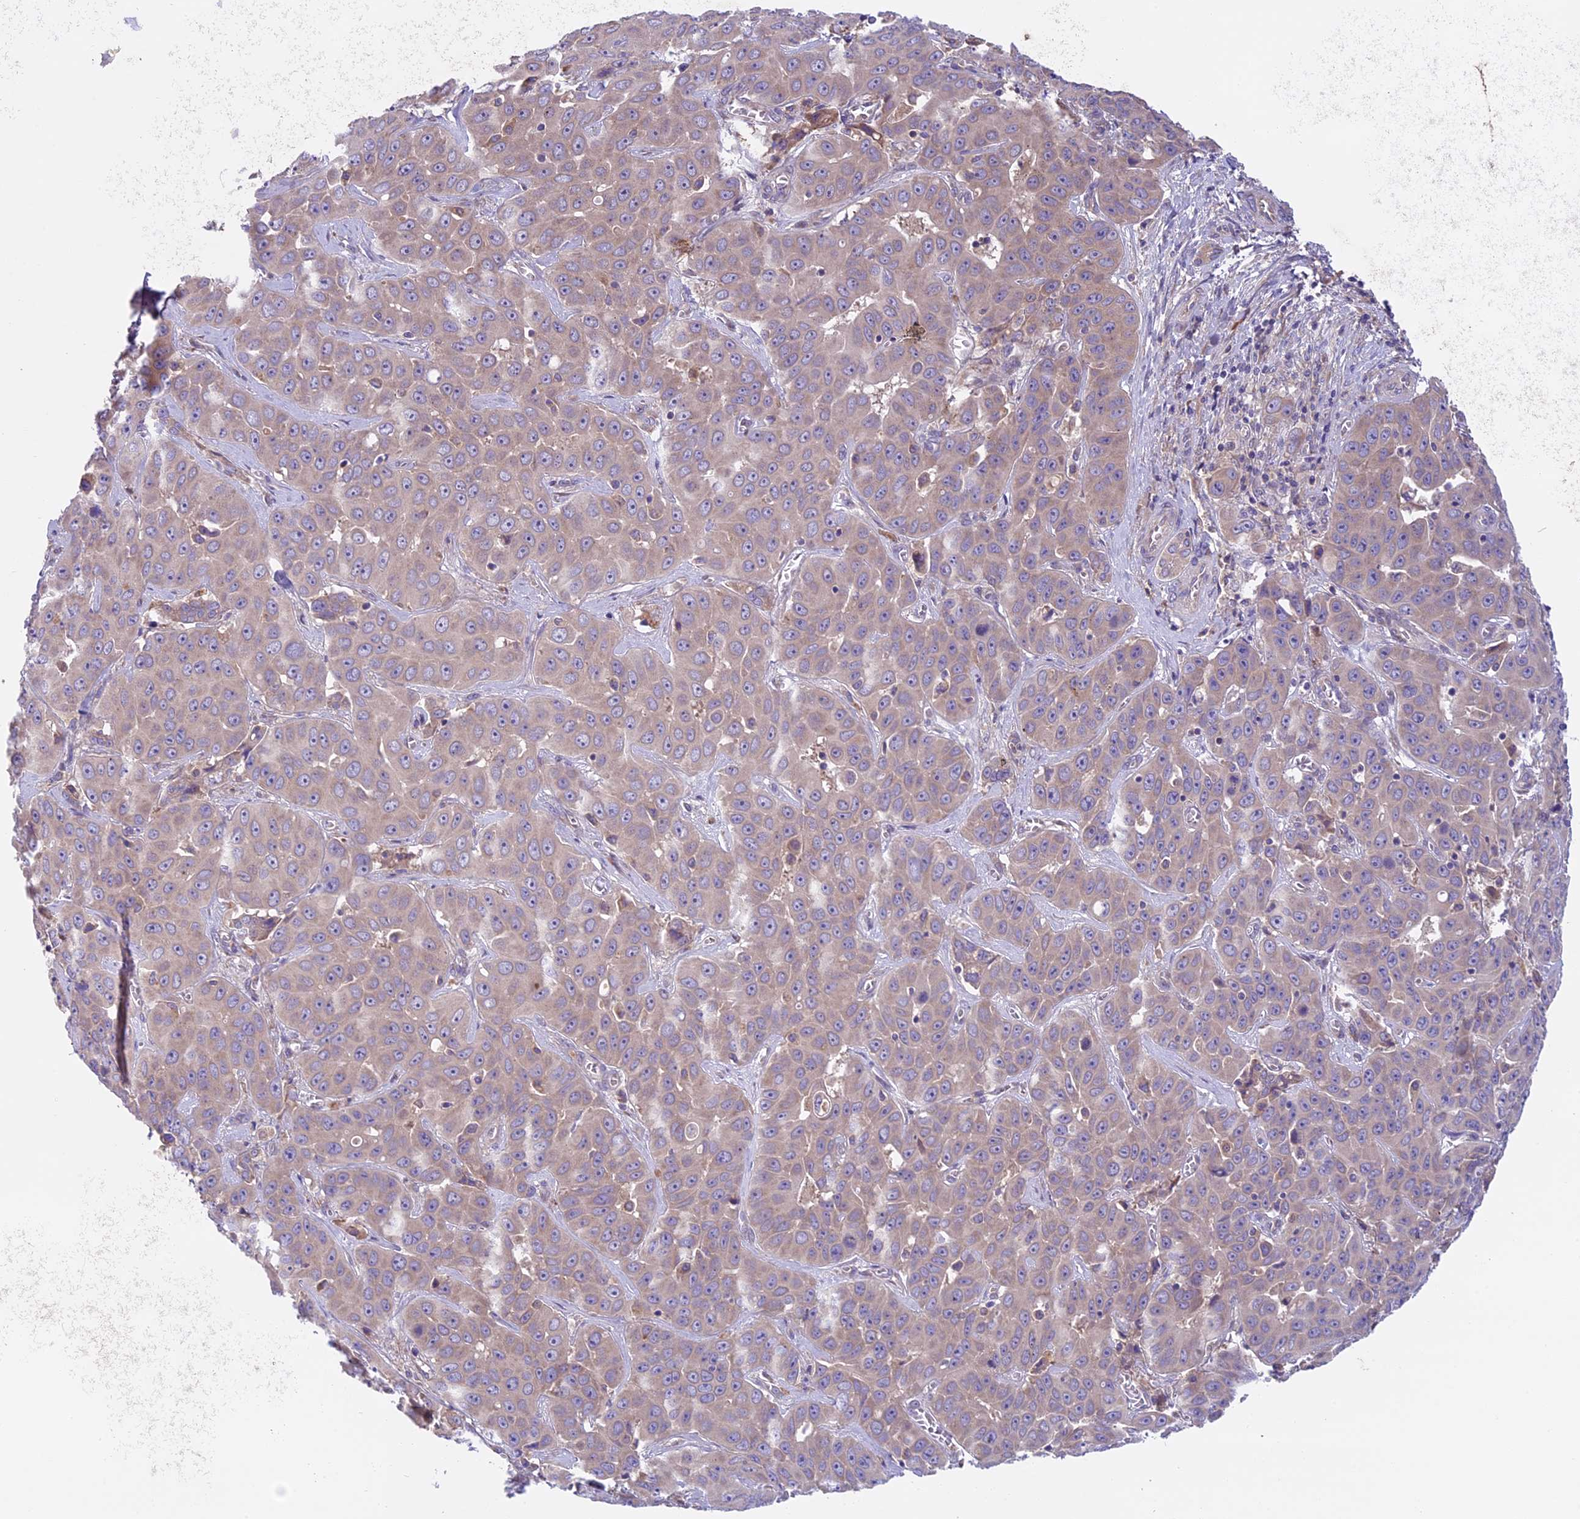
{"staining": {"intensity": "weak", "quantity": "<25%", "location": "cytoplasmic/membranous"}, "tissue": "liver cancer", "cell_type": "Tumor cells", "image_type": "cancer", "snomed": [{"axis": "morphology", "description": "Cholangiocarcinoma"}, {"axis": "topography", "description": "Liver"}], "caption": "IHC image of neoplastic tissue: liver cancer stained with DAB displays no significant protein expression in tumor cells. The staining is performed using DAB (3,3'-diaminobenzidine) brown chromogen with nuclei counter-stained in using hematoxylin.", "gene": "DCTN5", "patient": {"sex": "female", "age": 52}}